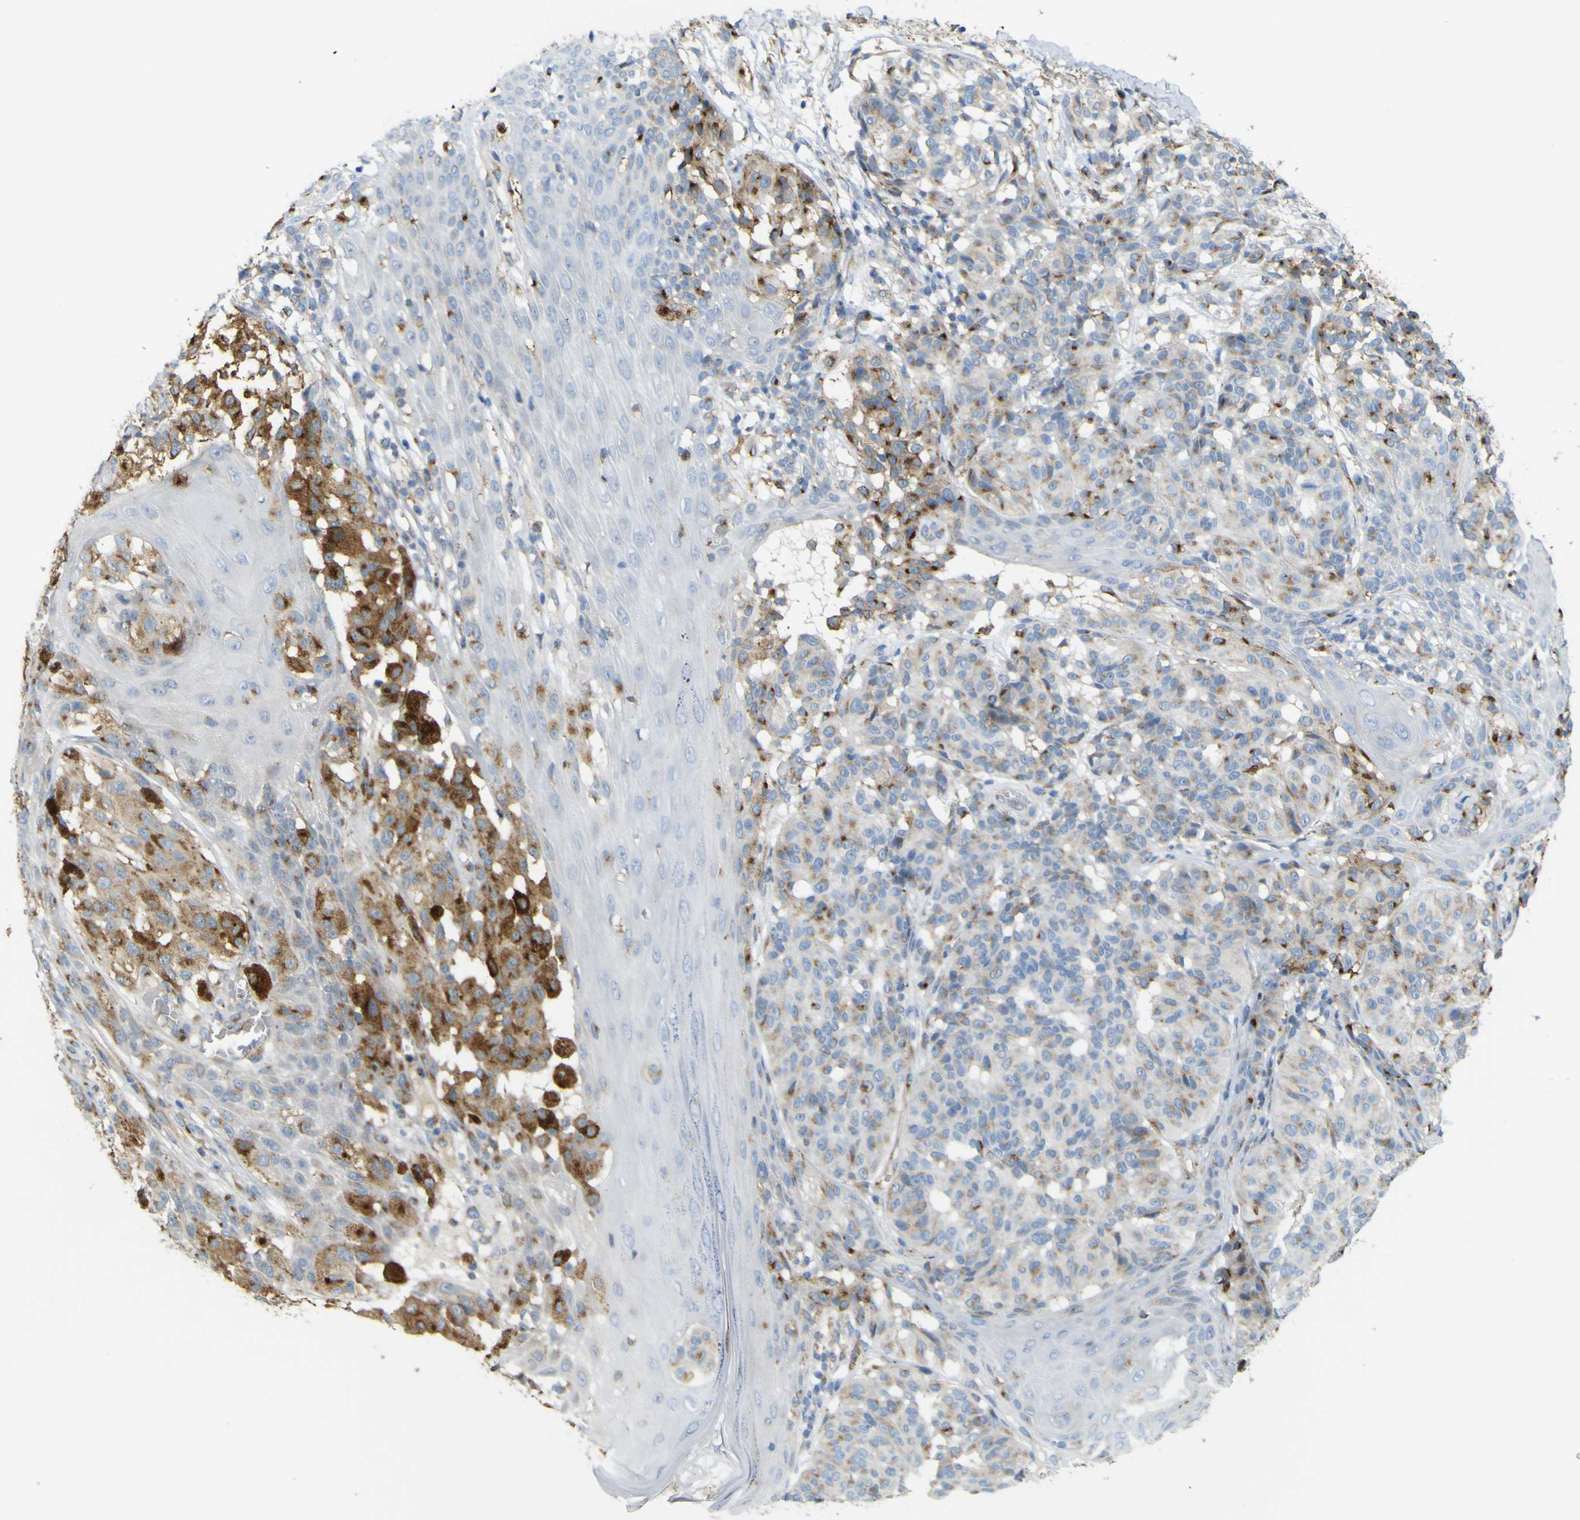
{"staining": {"intensity": "moderate", "quantity": "25%-75%", "location": "cytoplasmic/membranous"}, "tissue": "melanoma", "cell_type": "Tumor cells", "image_type": "cancer", "snomed": [{"axis": "morphology", "description": "Malignant melanoma, NOS"}, {"axis": "topography", "description": "Skin"}], "caption": "Malignant melanoma tissue demonstrates moderate cytoplasmic/membranous staining in approximately 25%-75% of tumor cells, visualized by immunohistochemistry.", "gene": "IGF2R", "patient": {"sex": "female", "age": 46}}